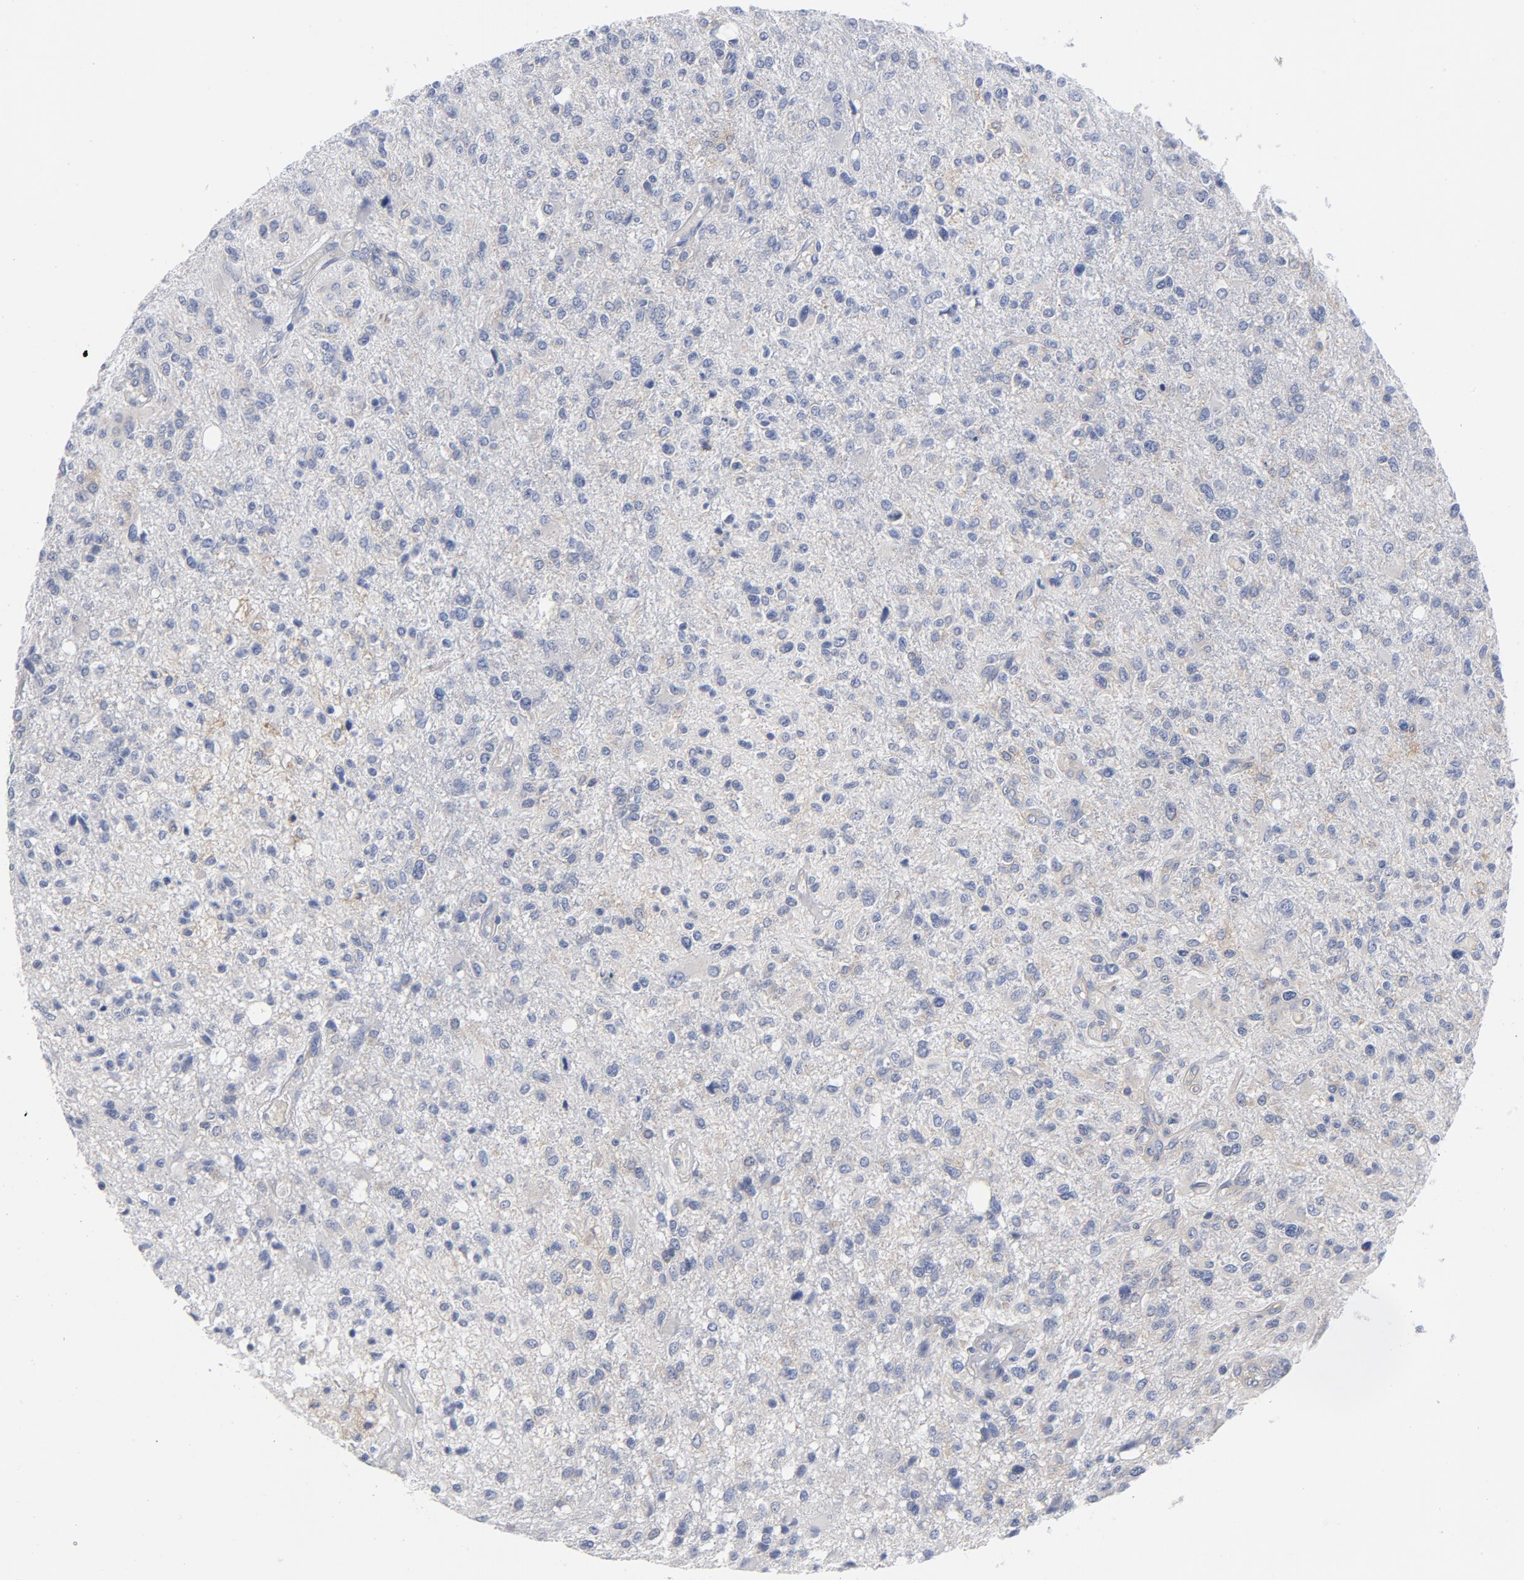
{"staining": {"intensity": "negative", "quantity": "none", "location": "none"}, "tissue": "glioma", "cell_type": "Tumor cells", "image_type": "cancer", "snomed": [{"axis": "morphology", "description": "Glioma, malignant, High grade"}, {"axis": "topography", "description": "Cerebral cortex"}], "caption": "This is an immunohistochemistry (IHC) photomicrograph of human glioma. There is no positivity in tumor cells.", "gene": "CD86", "patient": {"sex": "male", "age": 76}}